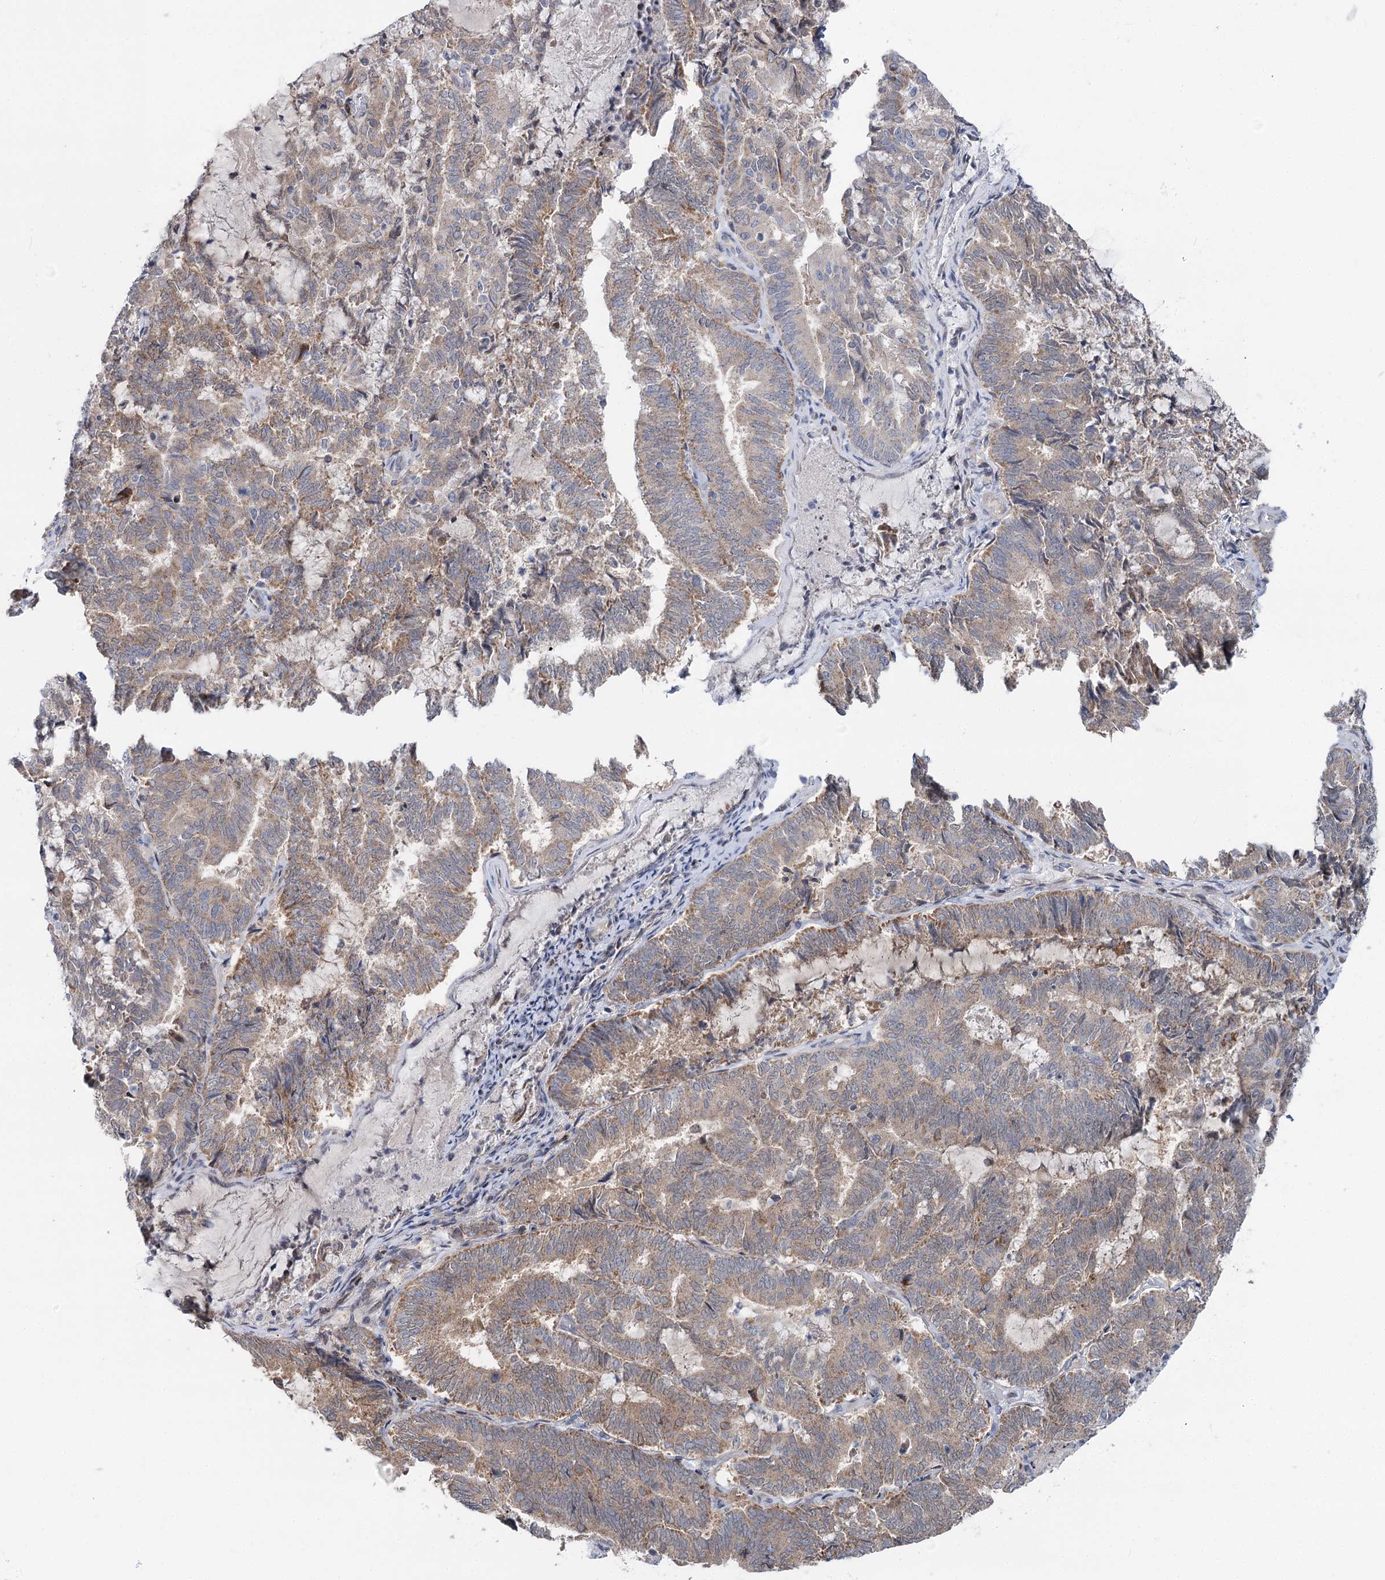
{"staining": {"intensity": "weak", "quantity": ">75%", "location": "cytoplasmic/membranous"}, "tissue": "endometrial cancer", "cell_type": "Tumor cells", "image_type": "cancer", "snomed": [{"axis": "morphology", "description": "Adenocarcinoma, NOS"}, {"axis": "topography", "description": "Endometrium"}], "caption": "DAB immunohistochemical staining of human adenocarcinoma (endometrial) displays weak cytoplasmic/membranous protein positivity in about >75% of tumor cells. Using DAB (3,3'-diaminobenzidine) (brown) and hematoxylin (blue) stains, captured at high magnification using brightfield microscopy.", "gene": "PTGR1", "patient": {"sex": "female", "age": 80}}